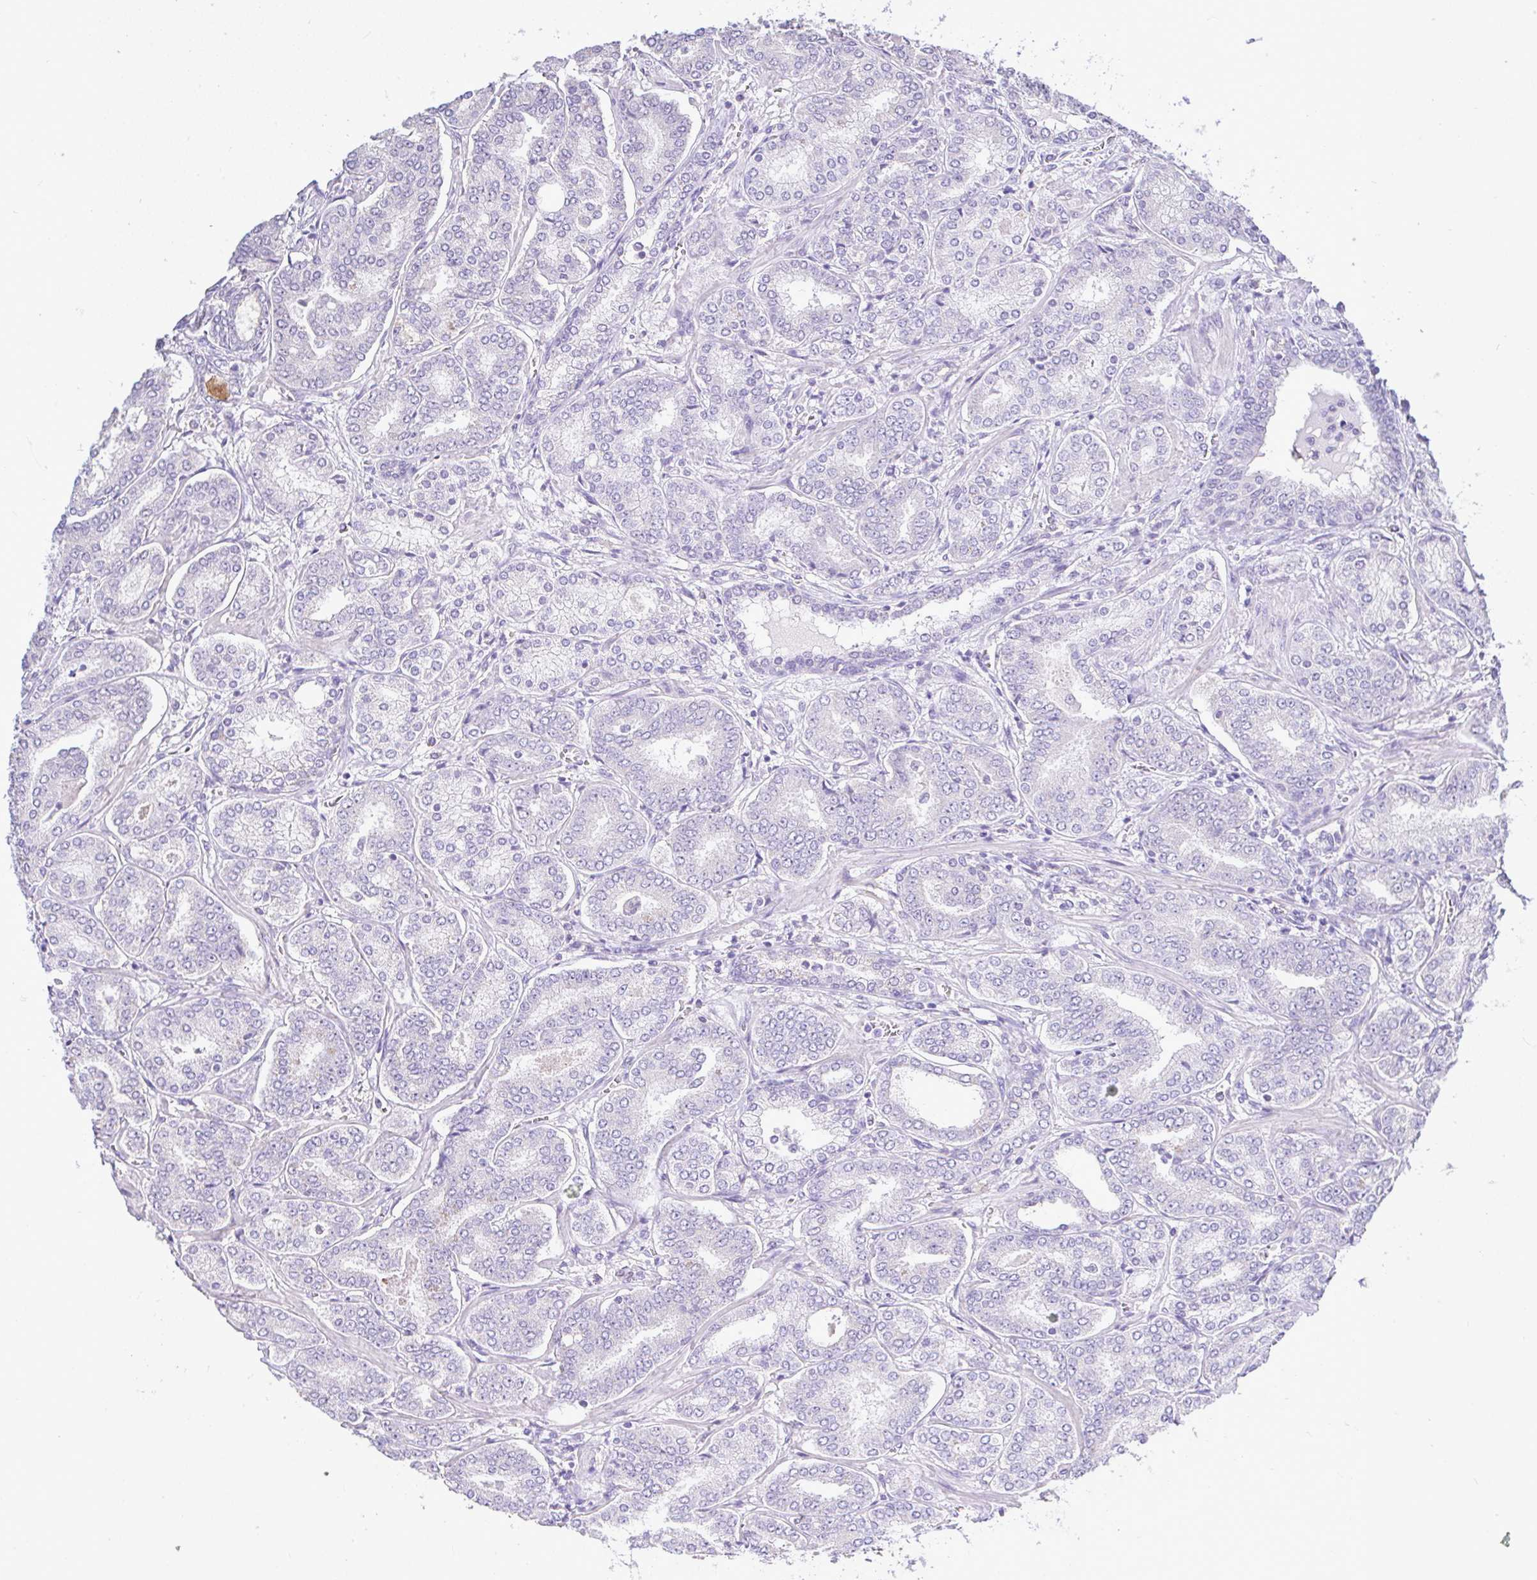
{"staining": {"intensity": "negative", "quantity": "none", "location": "none"}, "tissue": "prostate cancer", "cell_type": "Tumor cells", "image_type": "cancer", "snomed": [{"axis": "morphology", "description": "Adenocarcinoma, High grade"}, {"axis": "topography", "description": "Prostate"}], "caption": "High power microscopy histopathology image of an immunohistochemistry (IHC) photomicrograph of prostate cancer, revealing no significant expression in tumor cells. Brightfield microscopy of immunohistochemistry stained with DAB (brown) and hematoxylin (blue), captured at high magnification.", "gene": "CTU1", "patient": {"sex": "male", "age": 72}}